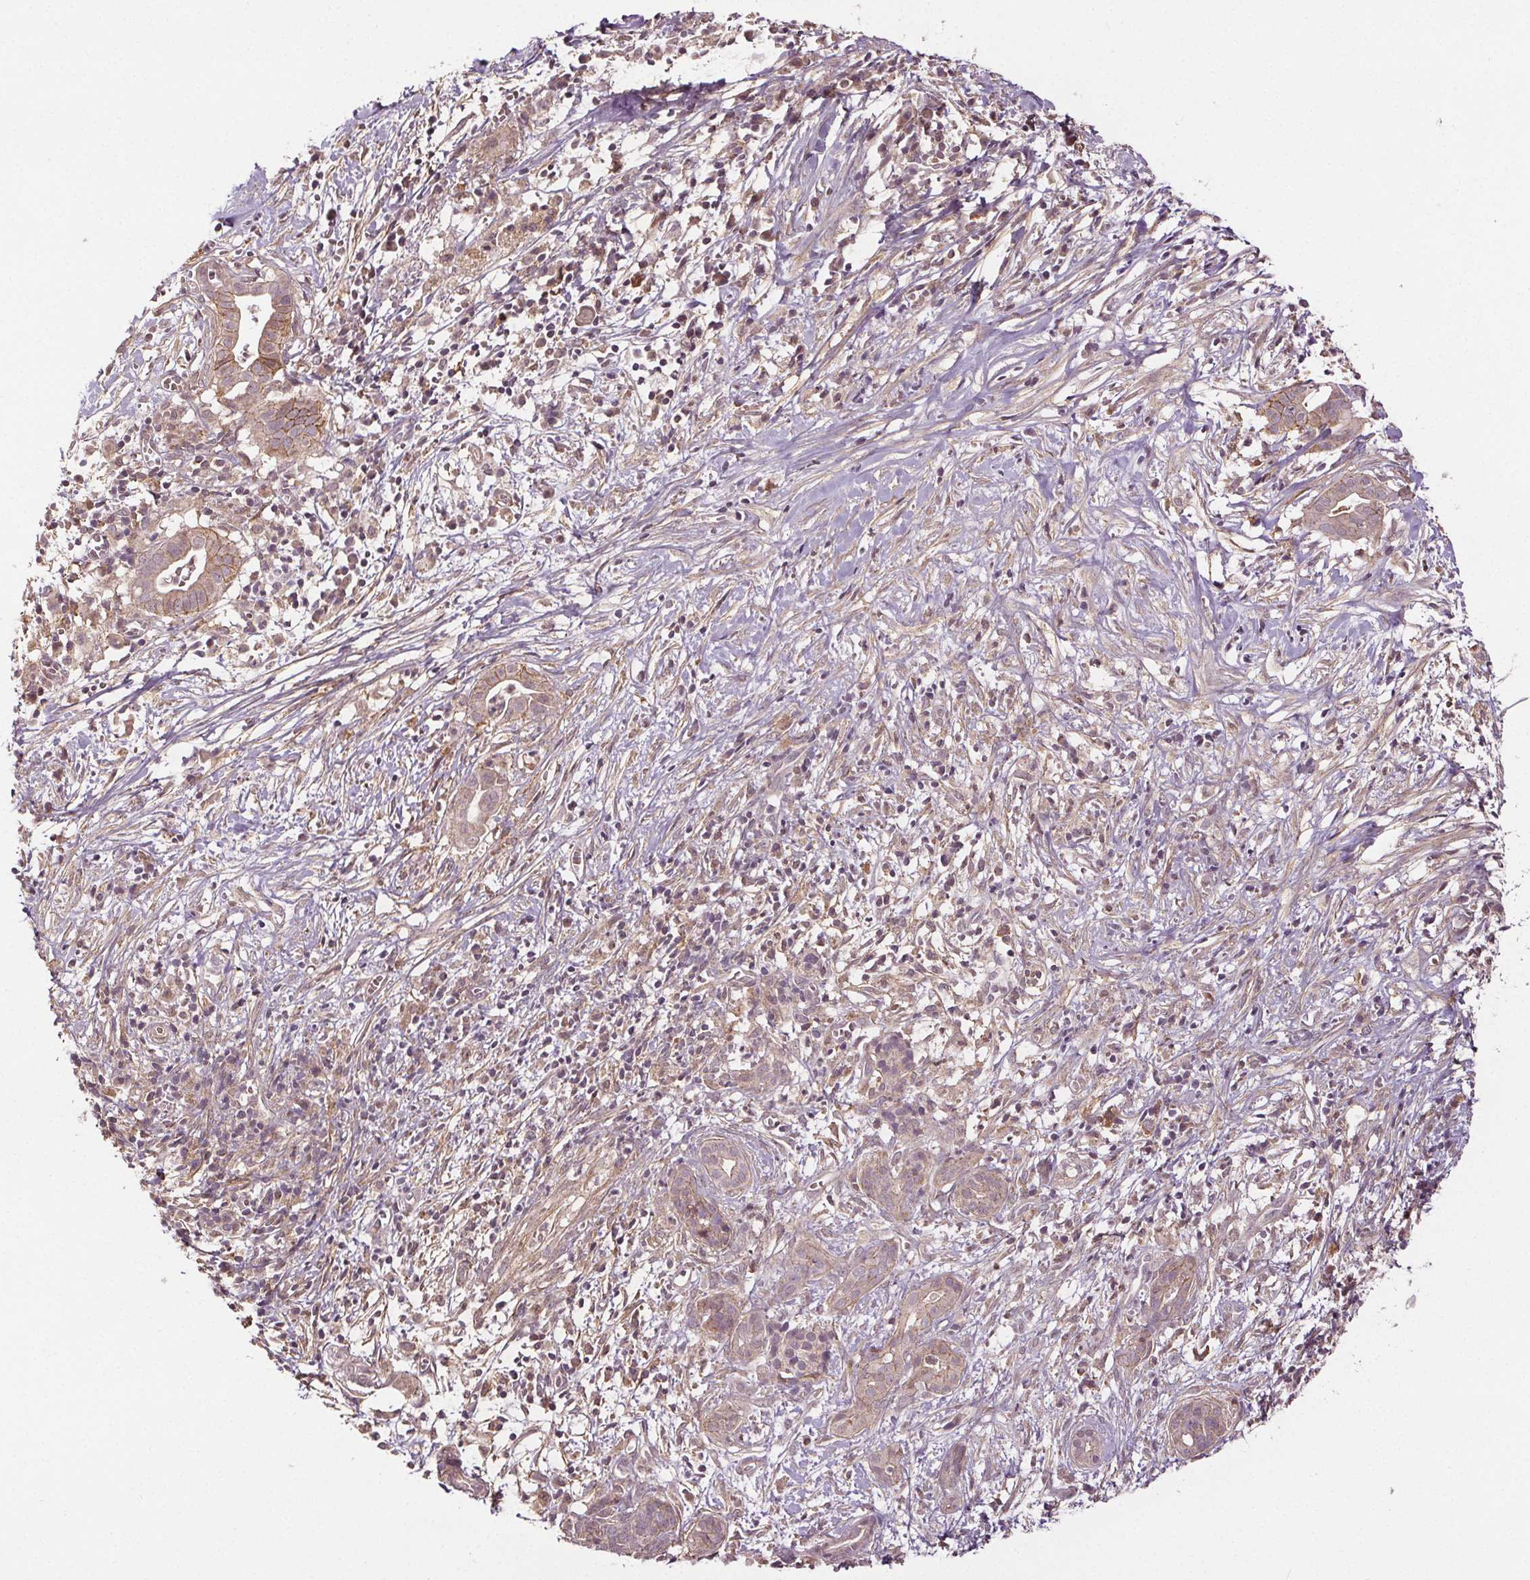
{"staining": {"intensity": "moderate", "quantity": "25%-75%", "location": "cytoplasmic/membranous"}, "tissue": "pancreatic cancer", "cell_type": "Tumor cells", "image_type": "cancer", "snomed": [{"axis": "morphology", "description": "Adenocarcinoma, NOS"}, {"axis": "topography", "description": "Pancreas"}], "caption": "Human adenocarcinoma (pancreatic) stained with a brown dye demonstrates moderate cytoplasmic/membranous positive expression in about 25%-75% of tumor cells.", "gene": "EPHB3", "patient": {"sex": "male", "age": 61}}